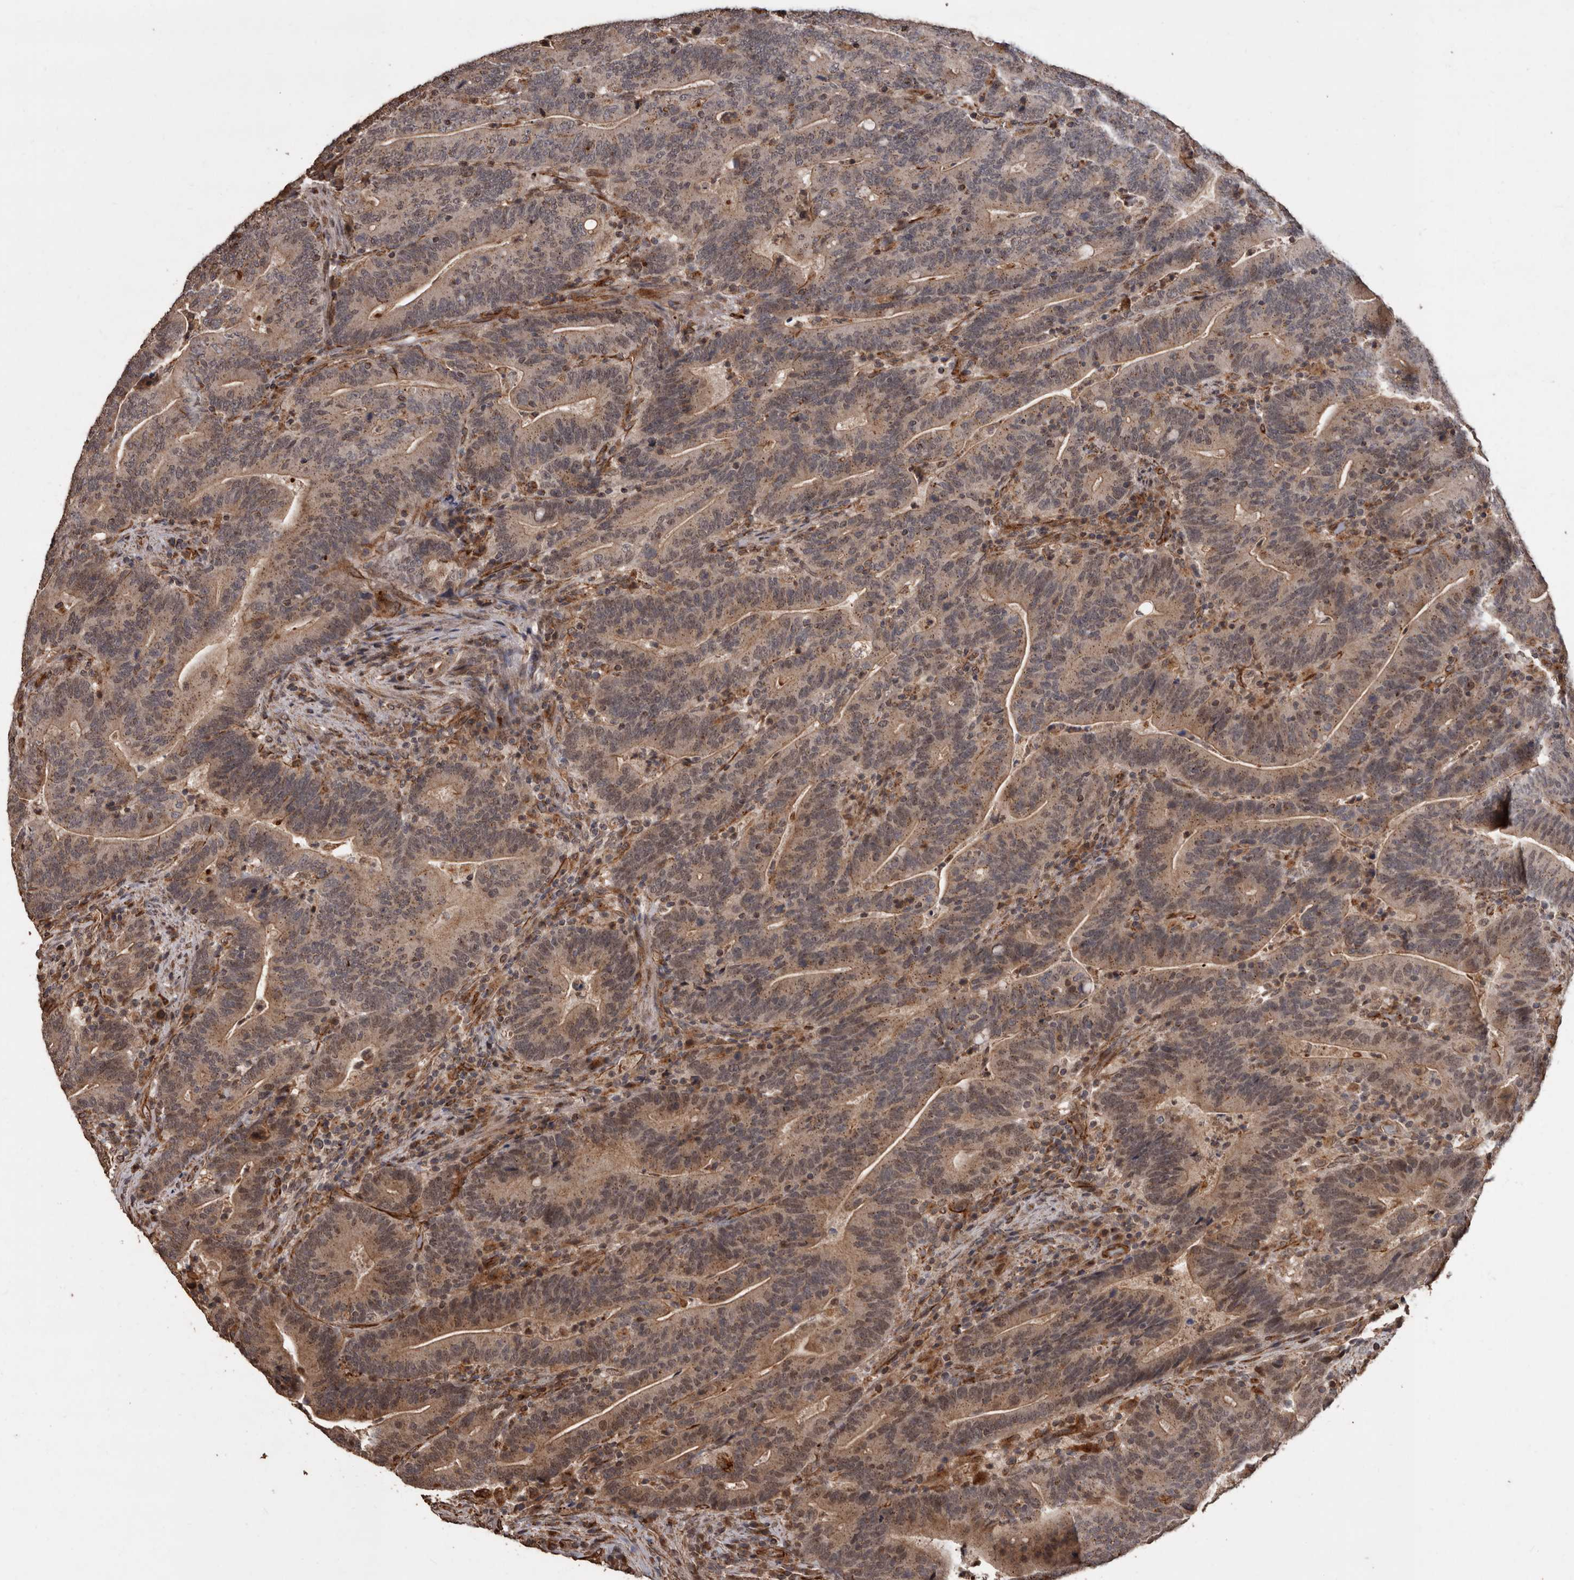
{"staining": {"intensity": "weak", "quantity": ">75%", "location": "cytoplasmic/membranous"}, "tissue": "colorectal cancer", "cell_type": "Tumor cells", "image_type": "cancer", "snomed": [{"axis": "morphology", "description": "Adenocarcinoma, NOS"}, {"axis": "topography", "description": "Colon"}], "caption": "Human colorectal adenocarcinoma stained with a protein marker displays weak staining in tumor cells.", "gene": "BRAT1", "patient": {"sex": "female", "age": 66}}